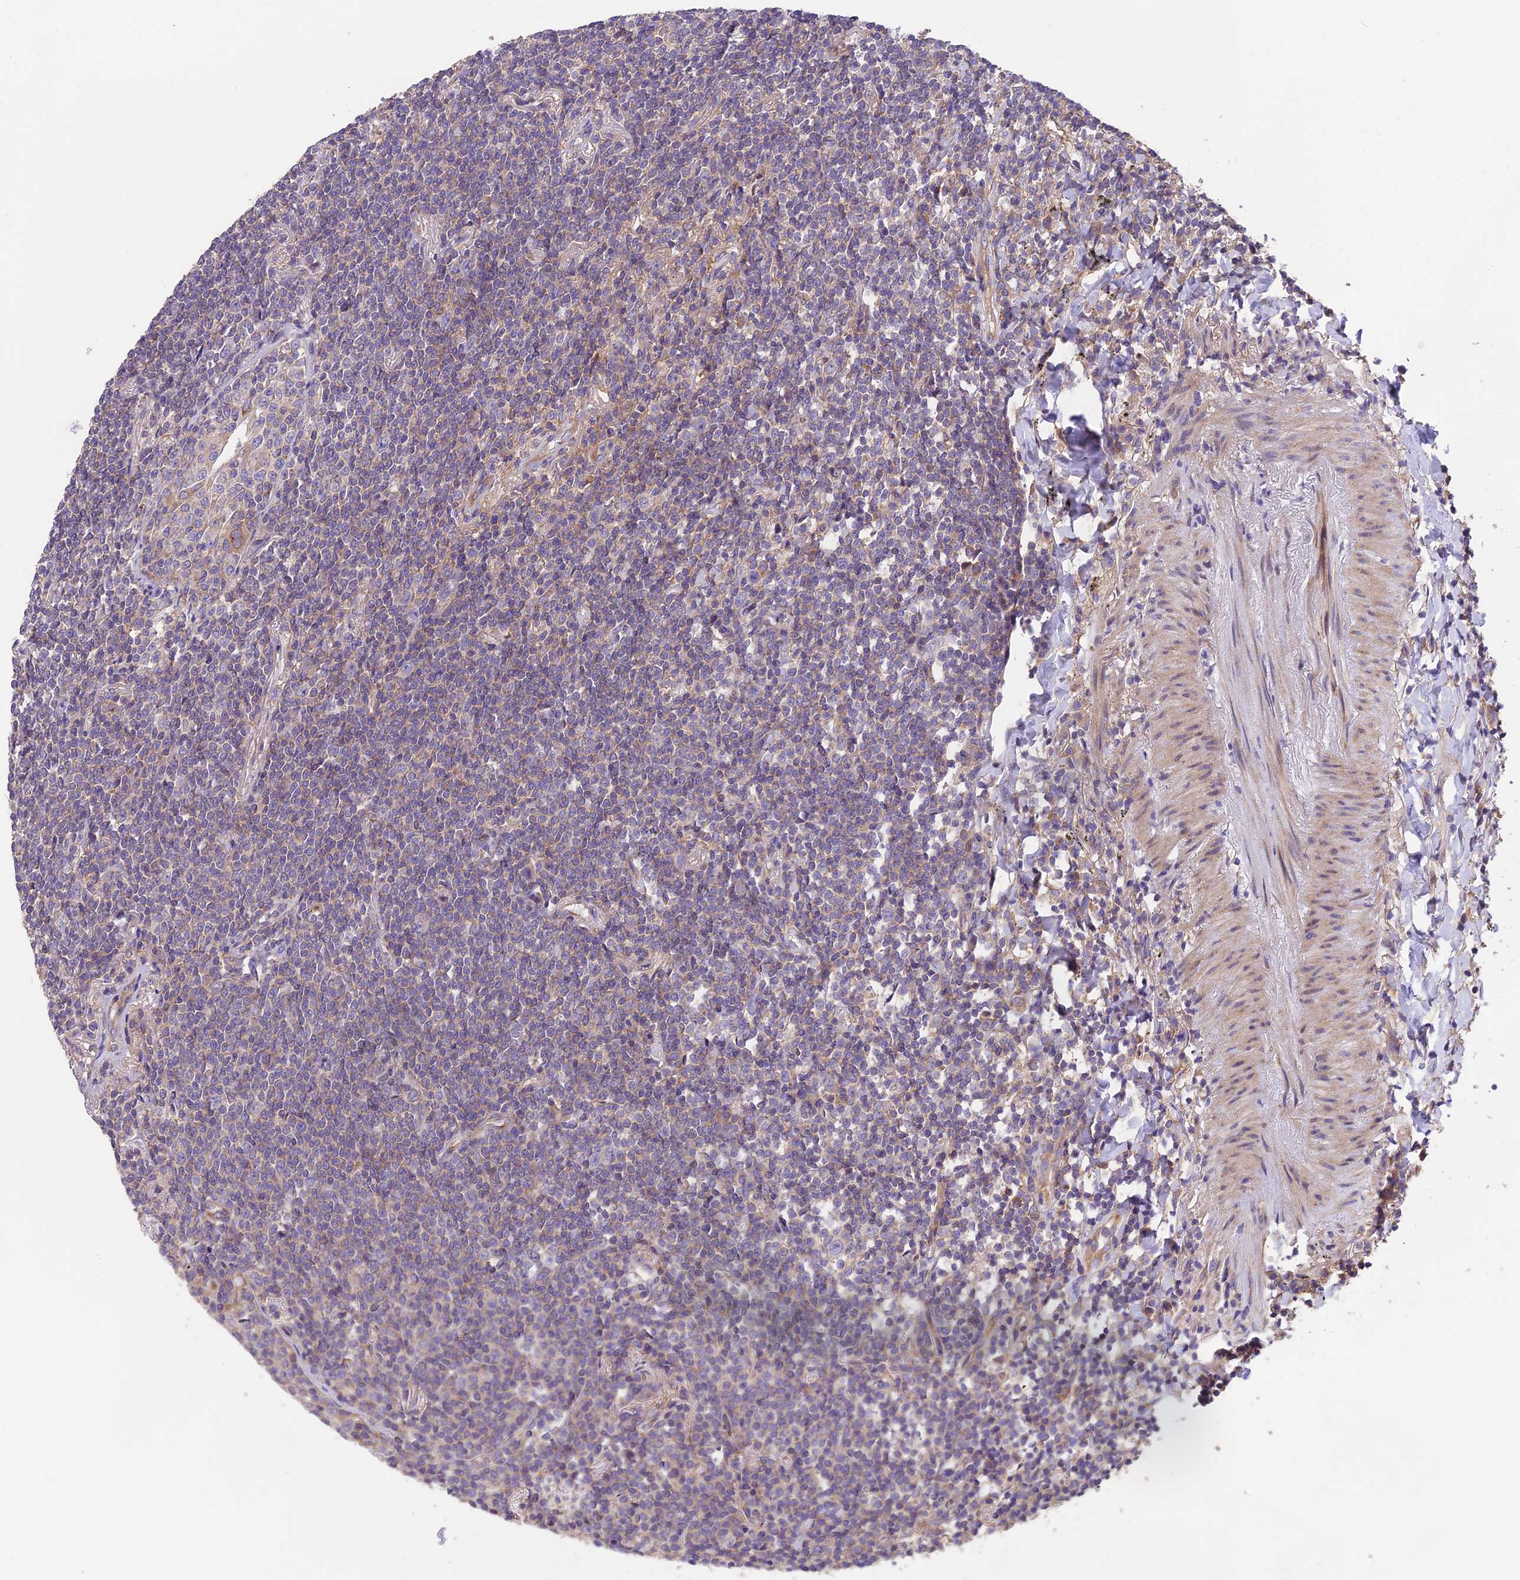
{"staining": {"intensity": "weak", "quantity": "<25%", "location": "cytoplasmic/membranous"}, "tissue": "lymphoma", "cell_type": "Tumor cells", "image_type": "cancer", "snomed": [{"axis": "morphology", "description": "Malignant lymphoma, non-Hodgkin's type, Low grade"}, {"axis": "topography", "description": "Lung"}], "caption": "This is an IHC histopathology image of lymphoma. There is no expression in tumor cells.", "gene": "BLOC1S4", "patient": {"sex": "female", "age": 71}}